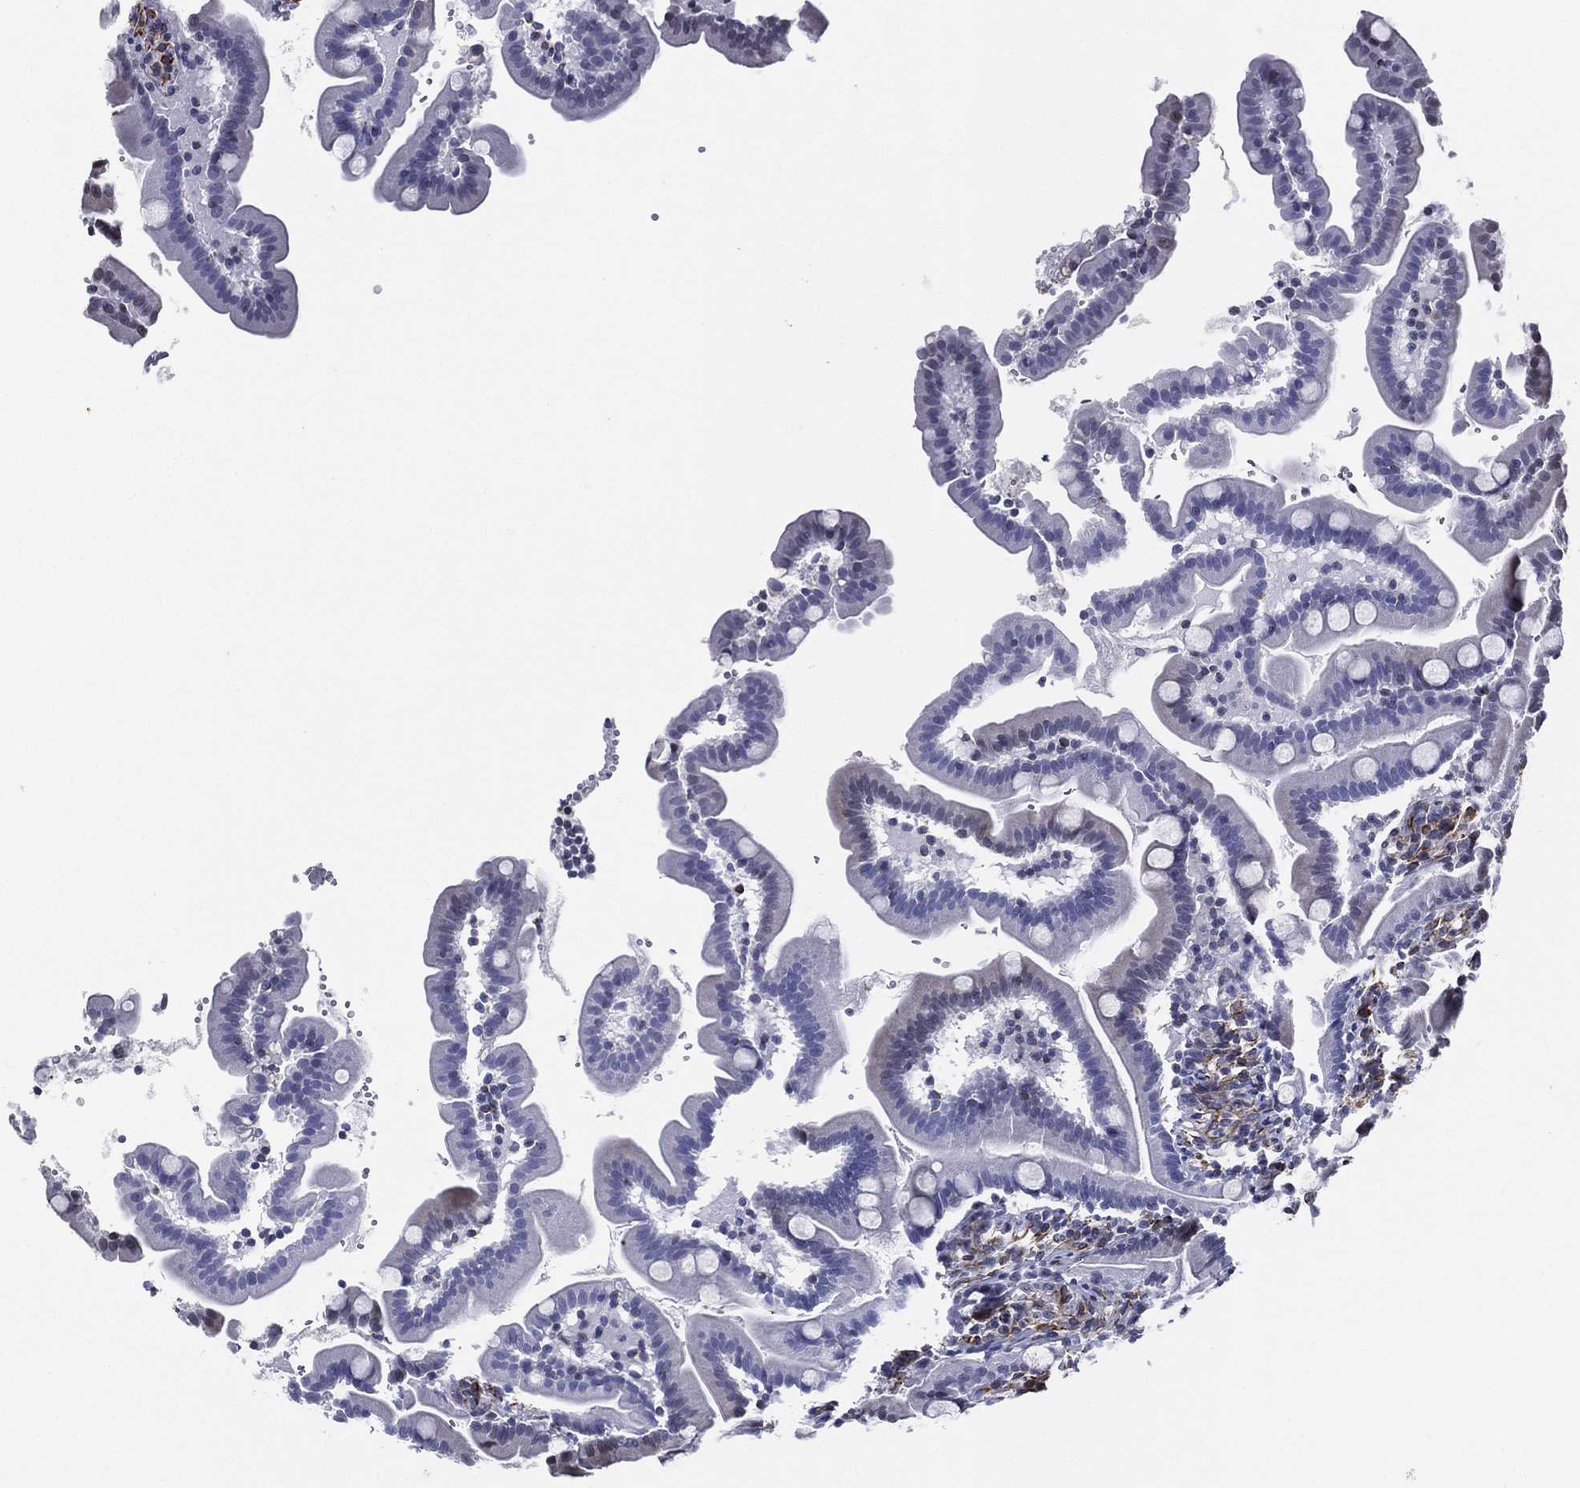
{"staining": {"intensity": "negative", "quantity": "none", "location": "none"}, "tissue": "small intestine", "cell_type": "Glandular cells", "image_type": "normal", "snomed": [{"axis": "morphology", "description": "Normal tissue, NOS"}, {"axis": "topography", "description": "Small intestine"}], "caption": "IHC photomicrograph of normal human small intestine stained for a protein (brown), which displays no expression in glandular cells. Brightfield microscopy of IHC stained with DAB (3,3'-diaminobenzidine) (brown) and hematoxylin (blue), captured at high magnification.", "gene": "MAS1", "patient": {"sex": "female", "age": 44}}